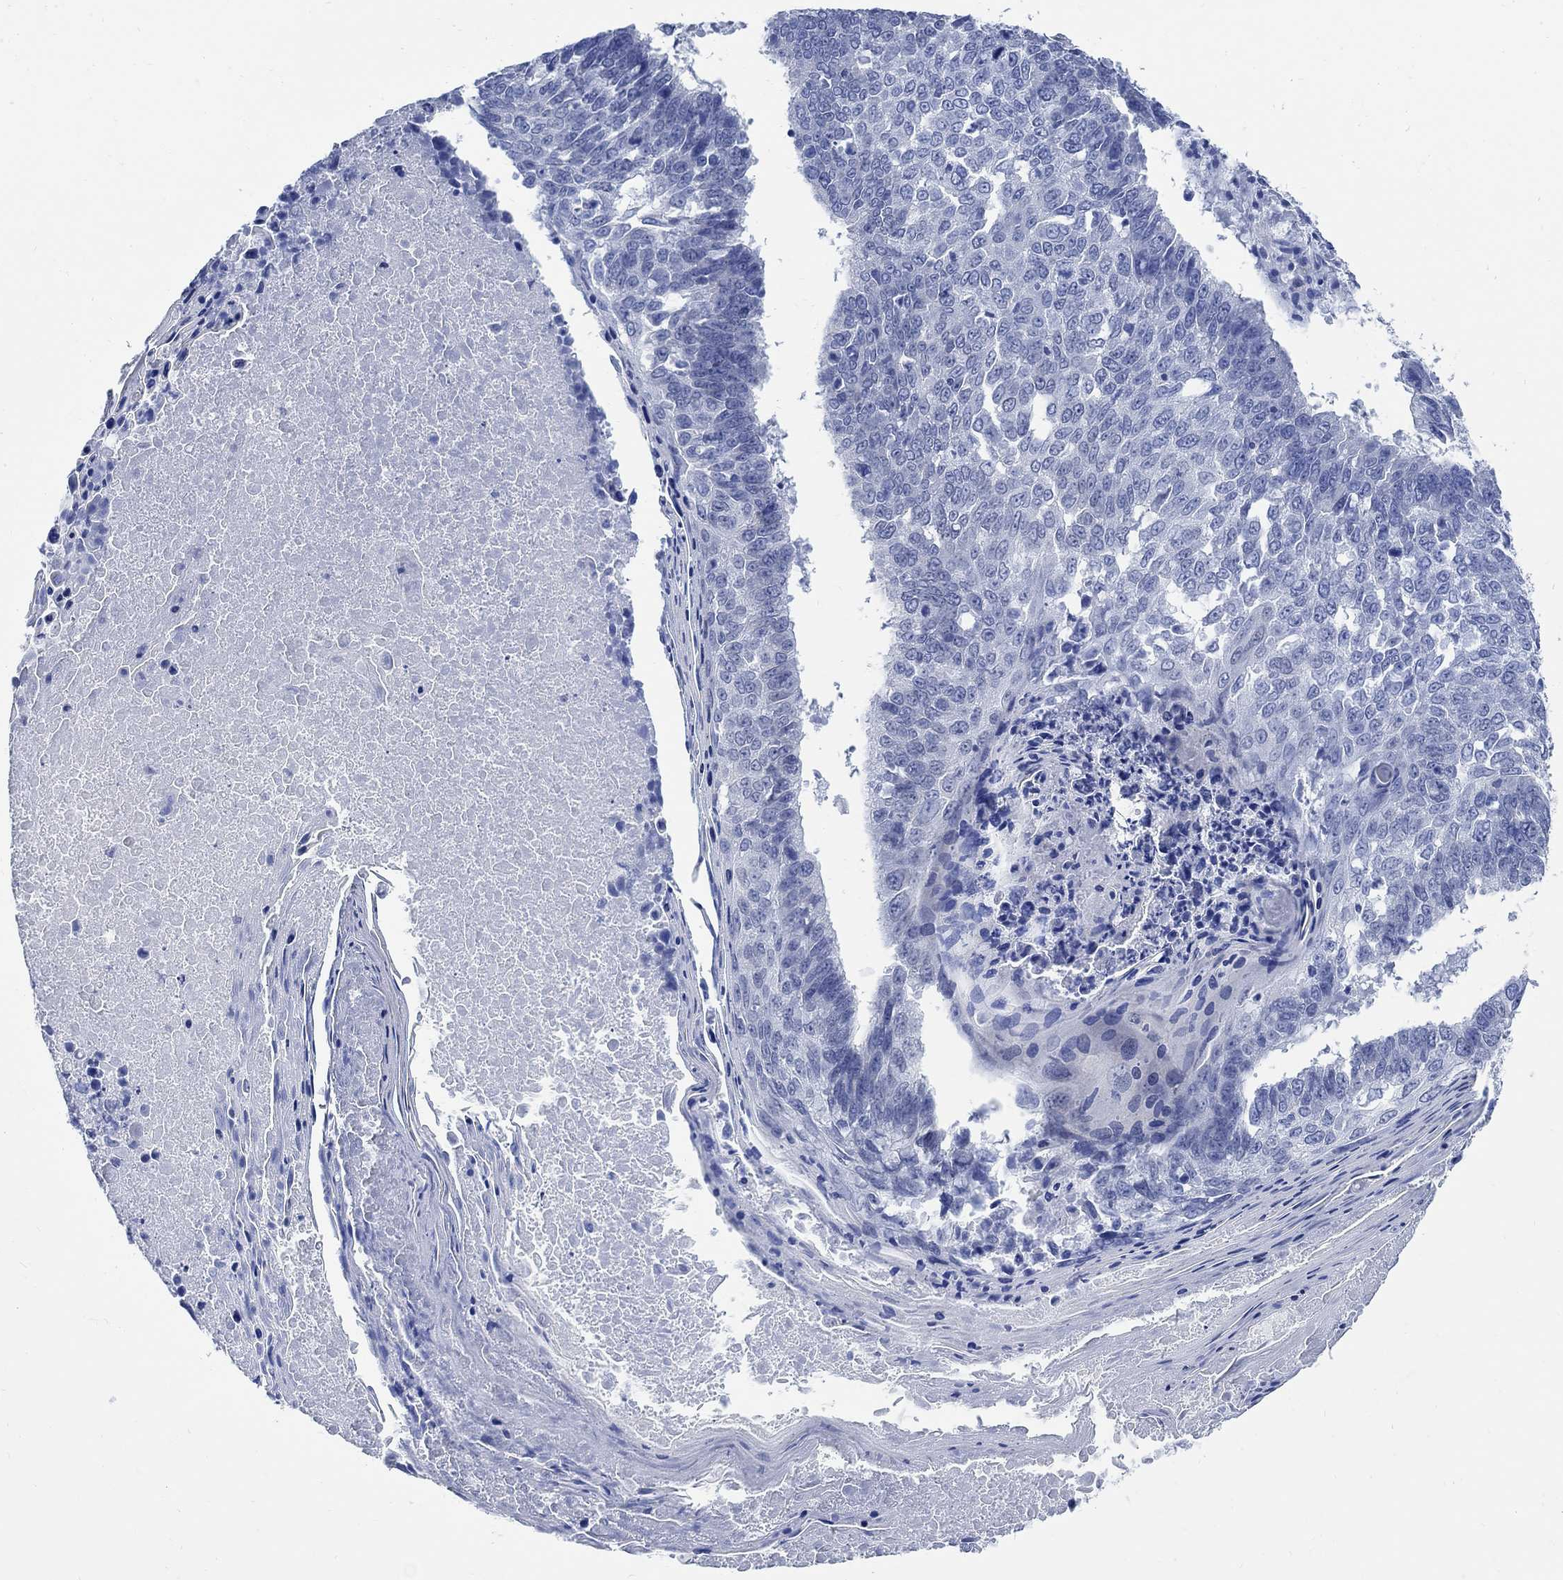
{"staining": {"intensity": "negative", "quantity": "none", "location": "none"}, "tissue": "lung cancer", "cell_type": "Tumor cells", "image_type": "cancer", "snomed": [{"axis": "morphology", "description": "Squamous cell carcinoma, NOS"}, {"axis": "topography", "description": "Lung"}], "caption": "Image shows no protein positivity in tumor cells of squamous cell carcinoma (lung) tissue.", "gene": "CAMK2N1", "patient": {"sex": "male", "age": 73}}